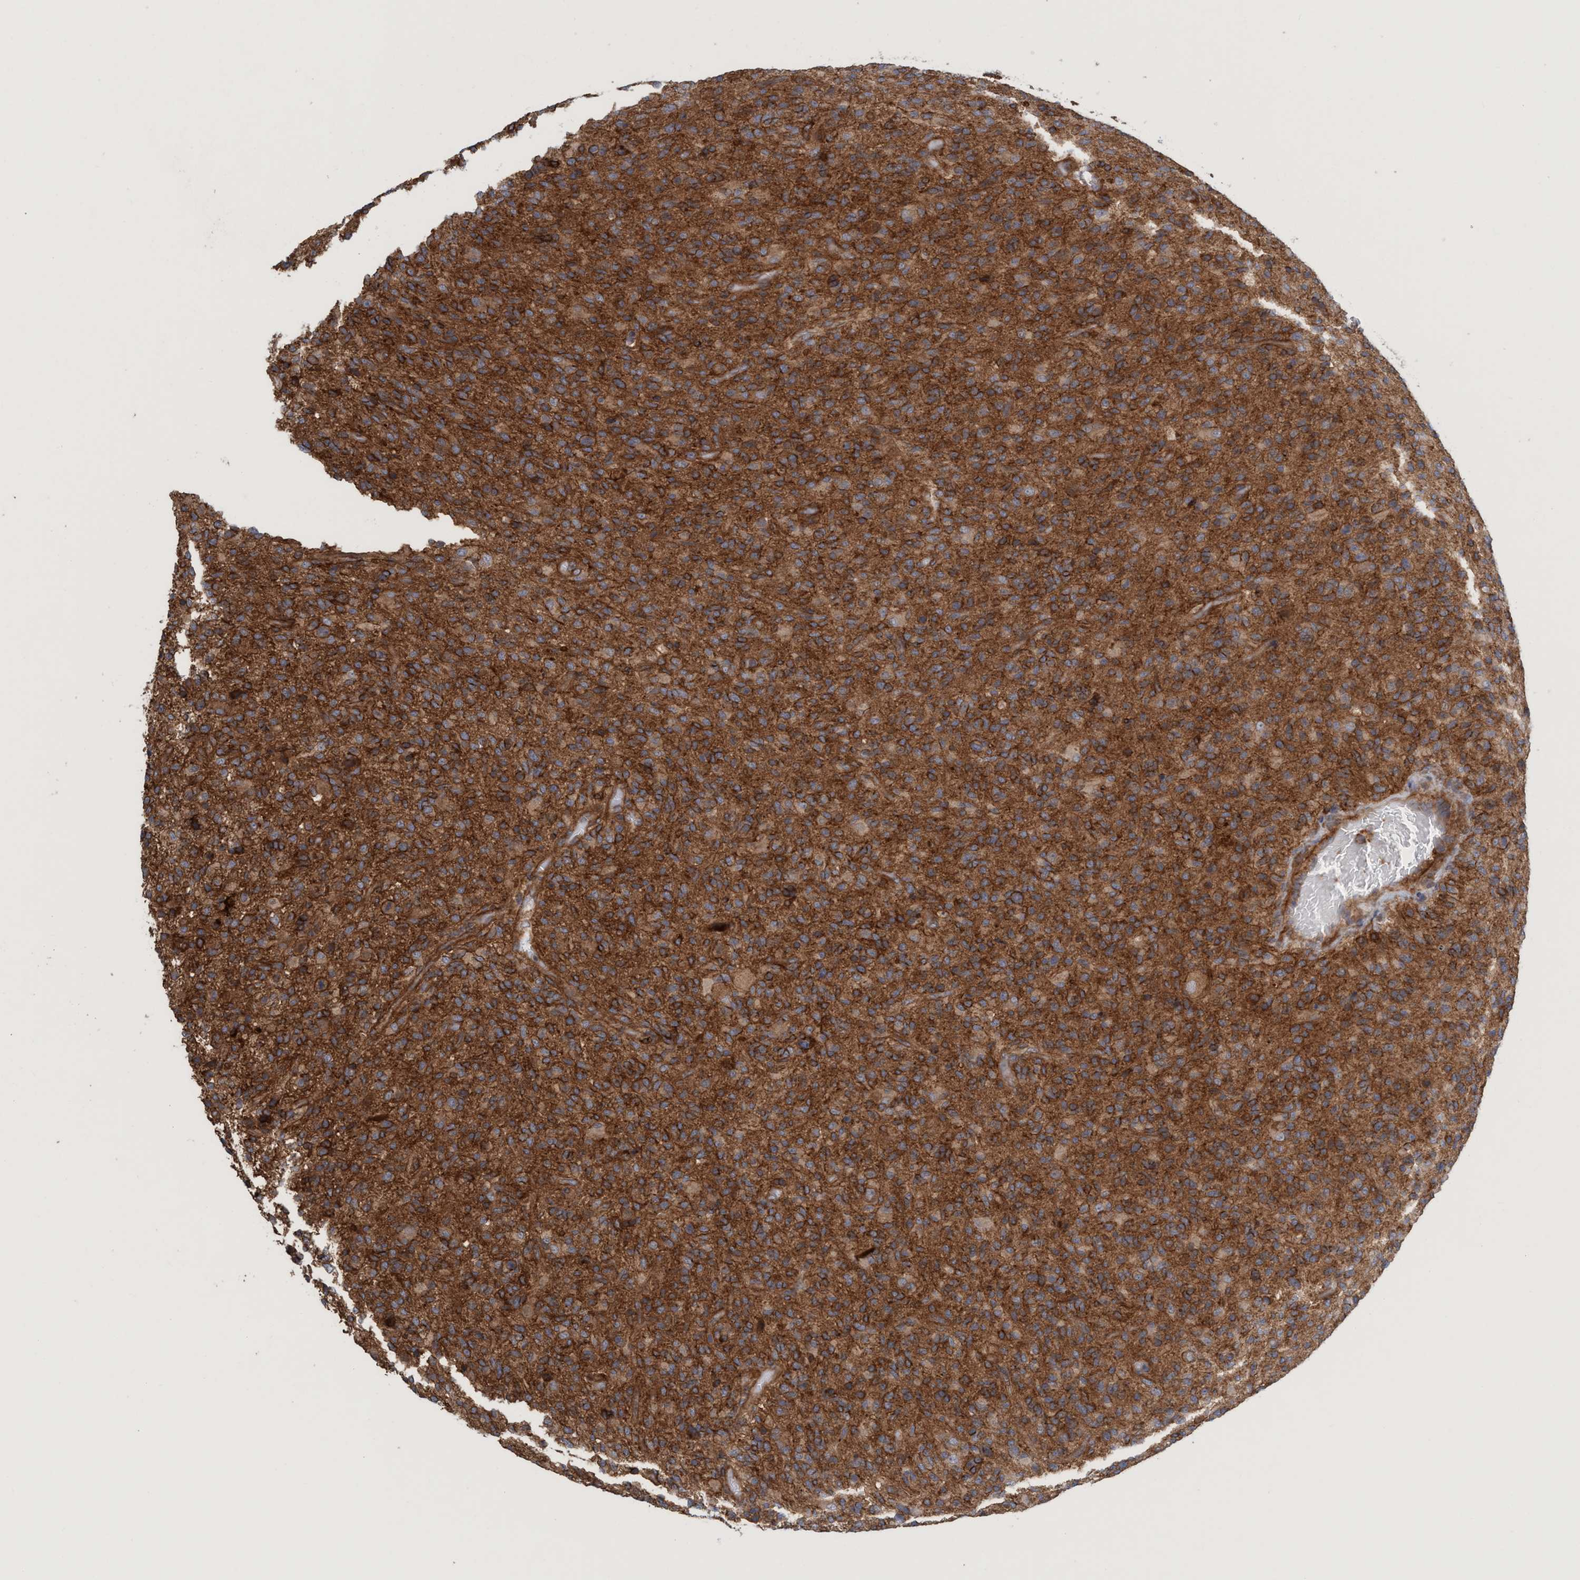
{"staining": {"intensity": "strong", "quantity": ">75%", "location": "cytoplasmic/membranous"}, "tissue": "glioma", "cell_type": "Tumor cells", "image_type": "cancer", "snomed": [{"axis": "morphology", "description": "Glioma, malignant, High grade"}, {"axis": "topography", "description": "Brain"}], "caption": "Immunohistochemical staining of human malignant glioma (high-grade) demonstrates strong cytoplasmic/membranous protein positivity in approximately >75% of tumor cells.", "gene": "SPECC1", "patient": {"sex": "male", "age": 71}}